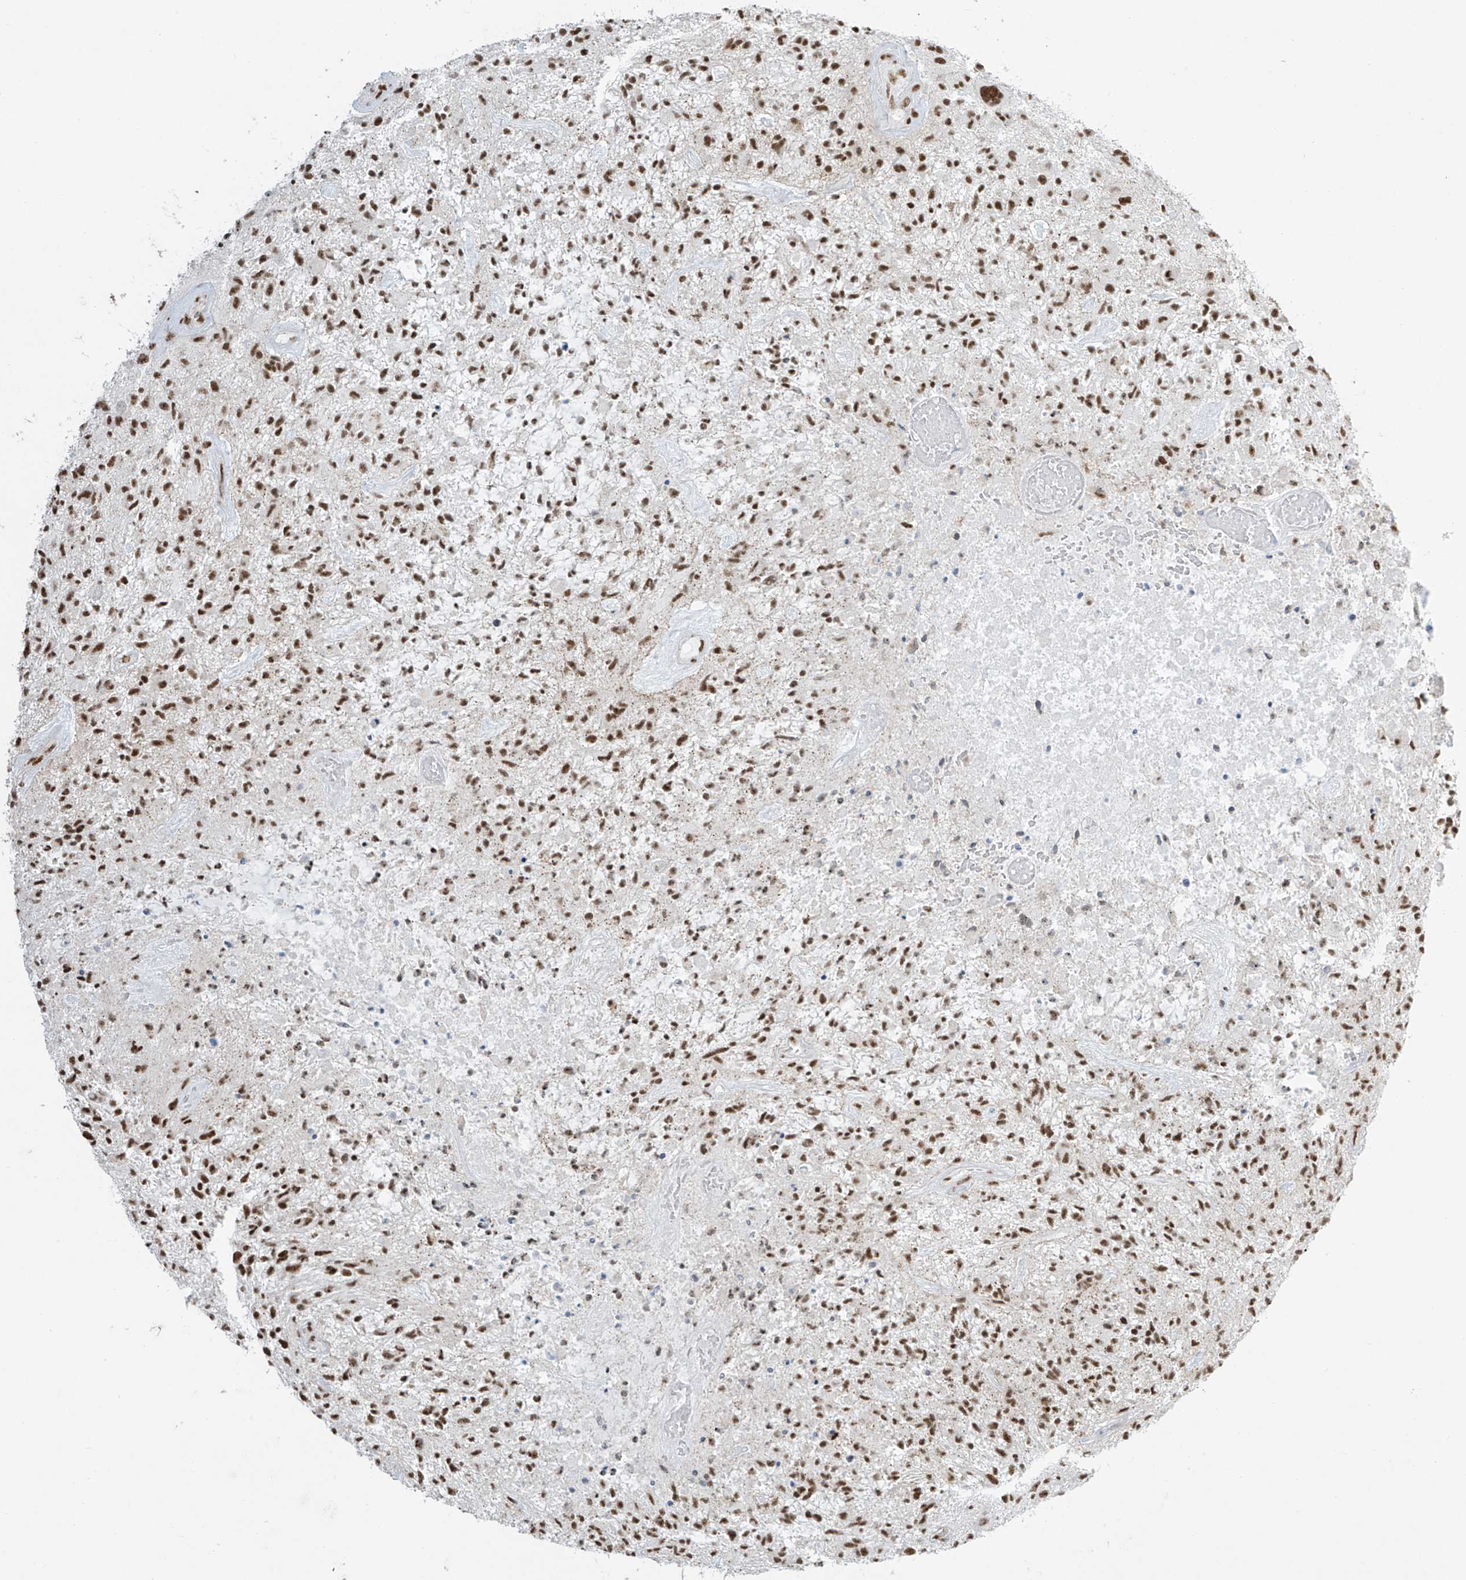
{"staining": {"intensity": "strong", "quantity": ">75%", "location": "nuclear"}, "tissue": "glioma", "cell_type": "Tumor cells", "image_type": "cancer", "snomed": [{"axis": "morphology", "description": "Glioma, malignant, High grade"}, {"axis": "topography", "description": "Brain"}], "caption": "Immunohistochemical staining of human malignant glioma (high-grade) demonstrates high levels of strong nuclear positivity in about >75% of tumor cells.", "gene": "MS4A6A", "patient": {"sex": "male", "age": 47}}